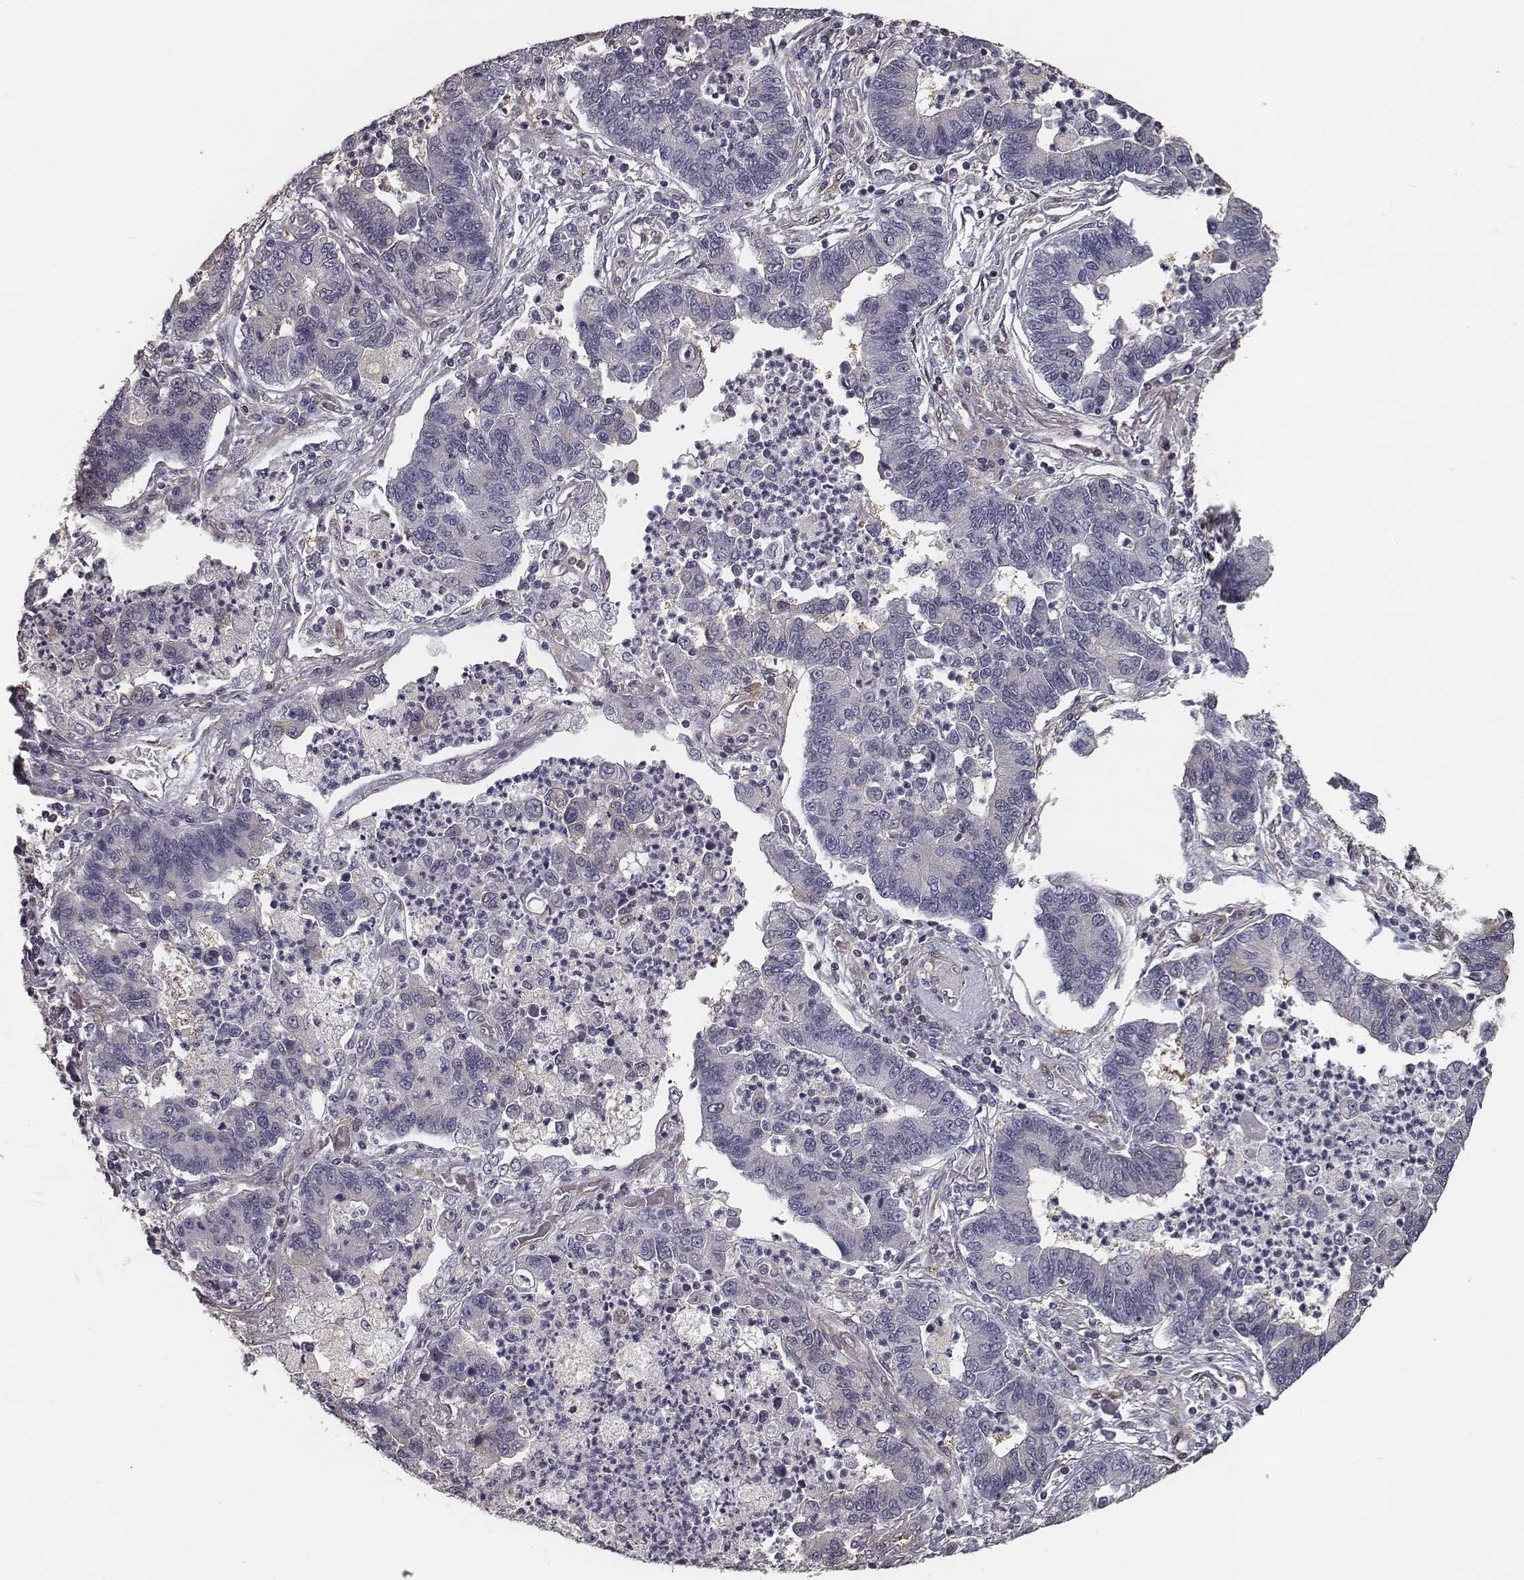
{"staining": {"intensity": "negative", "quantity": "none", "location": "none"}, "tissue": "lung cancer", "cell_type": "Tumor cells", "image_type": "cancer", "snomed": [{"axis": "morphology", "description": "Adenocarcinoma, NOS"}, {"axis": "topography", "description": "Lung"}], "caption": "Tumor cells show no significant protein expression in lung adenocarcinoma. (Stains: DAB (3,3'-diaminobenzidine) IHC with hematoxylin counter stain, Microscopy: brightfield microscopy at high magnification).", "gene": "ISYNA1", "patient": {"sex": "female", "age": 57}}